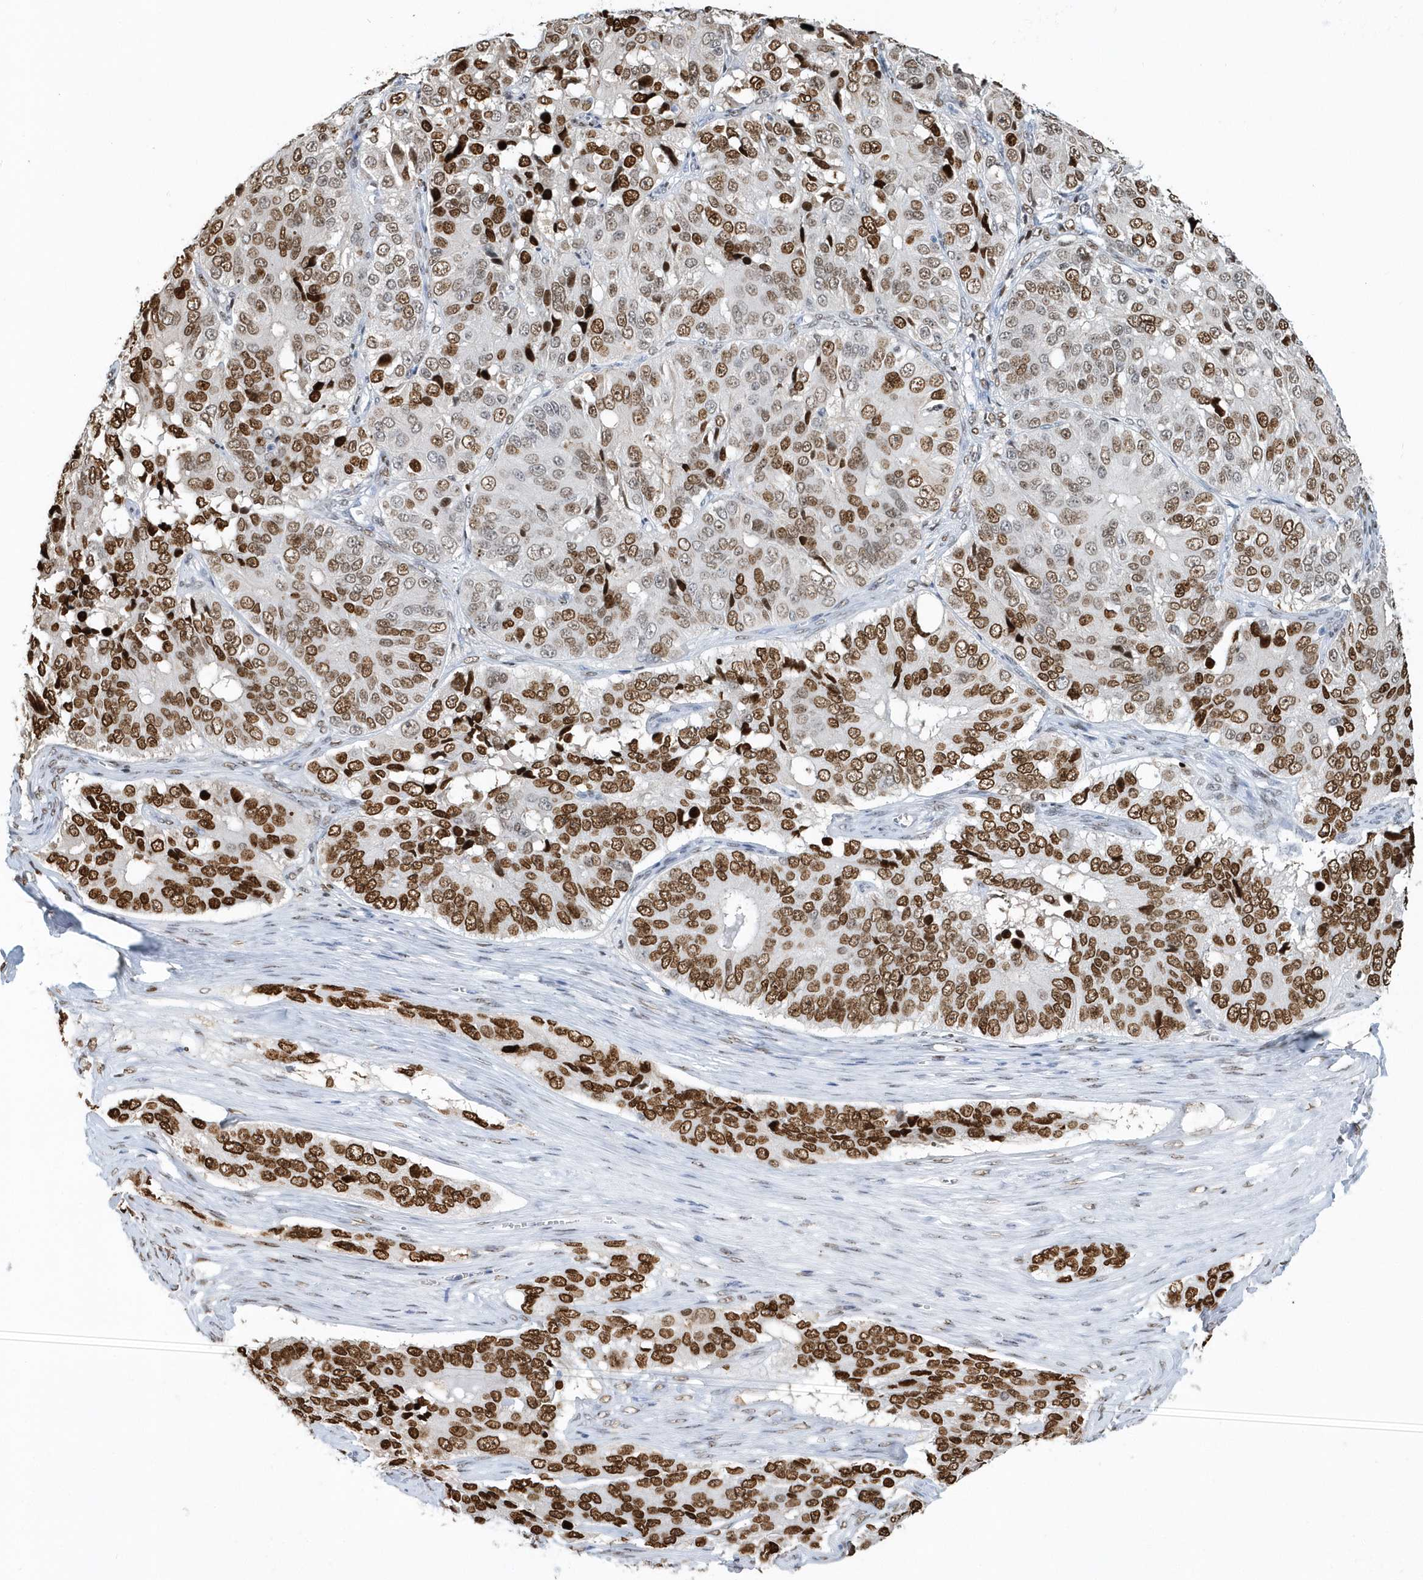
{"staining": {"intensity": "strong", "quantity": ">75%", "location": "nuclear"}, "tissue": "ovarian cancer", "cell_type": "Tumor cells", "image_type": "cancer", "snomed": [{"axis": "morphology", "description": "Carcinoma, endometroid"}, {"axis": "topography", "description": "Ovary"}], "caption": "This is a micrograph of immunohistochemistry staining of ovarian cancer (endometroid carcinoma), which shows strong expression in the nuclear of tumor cells.", "gene": "MACROH2A2", "patient": {"sex": "female", "age": 51}}